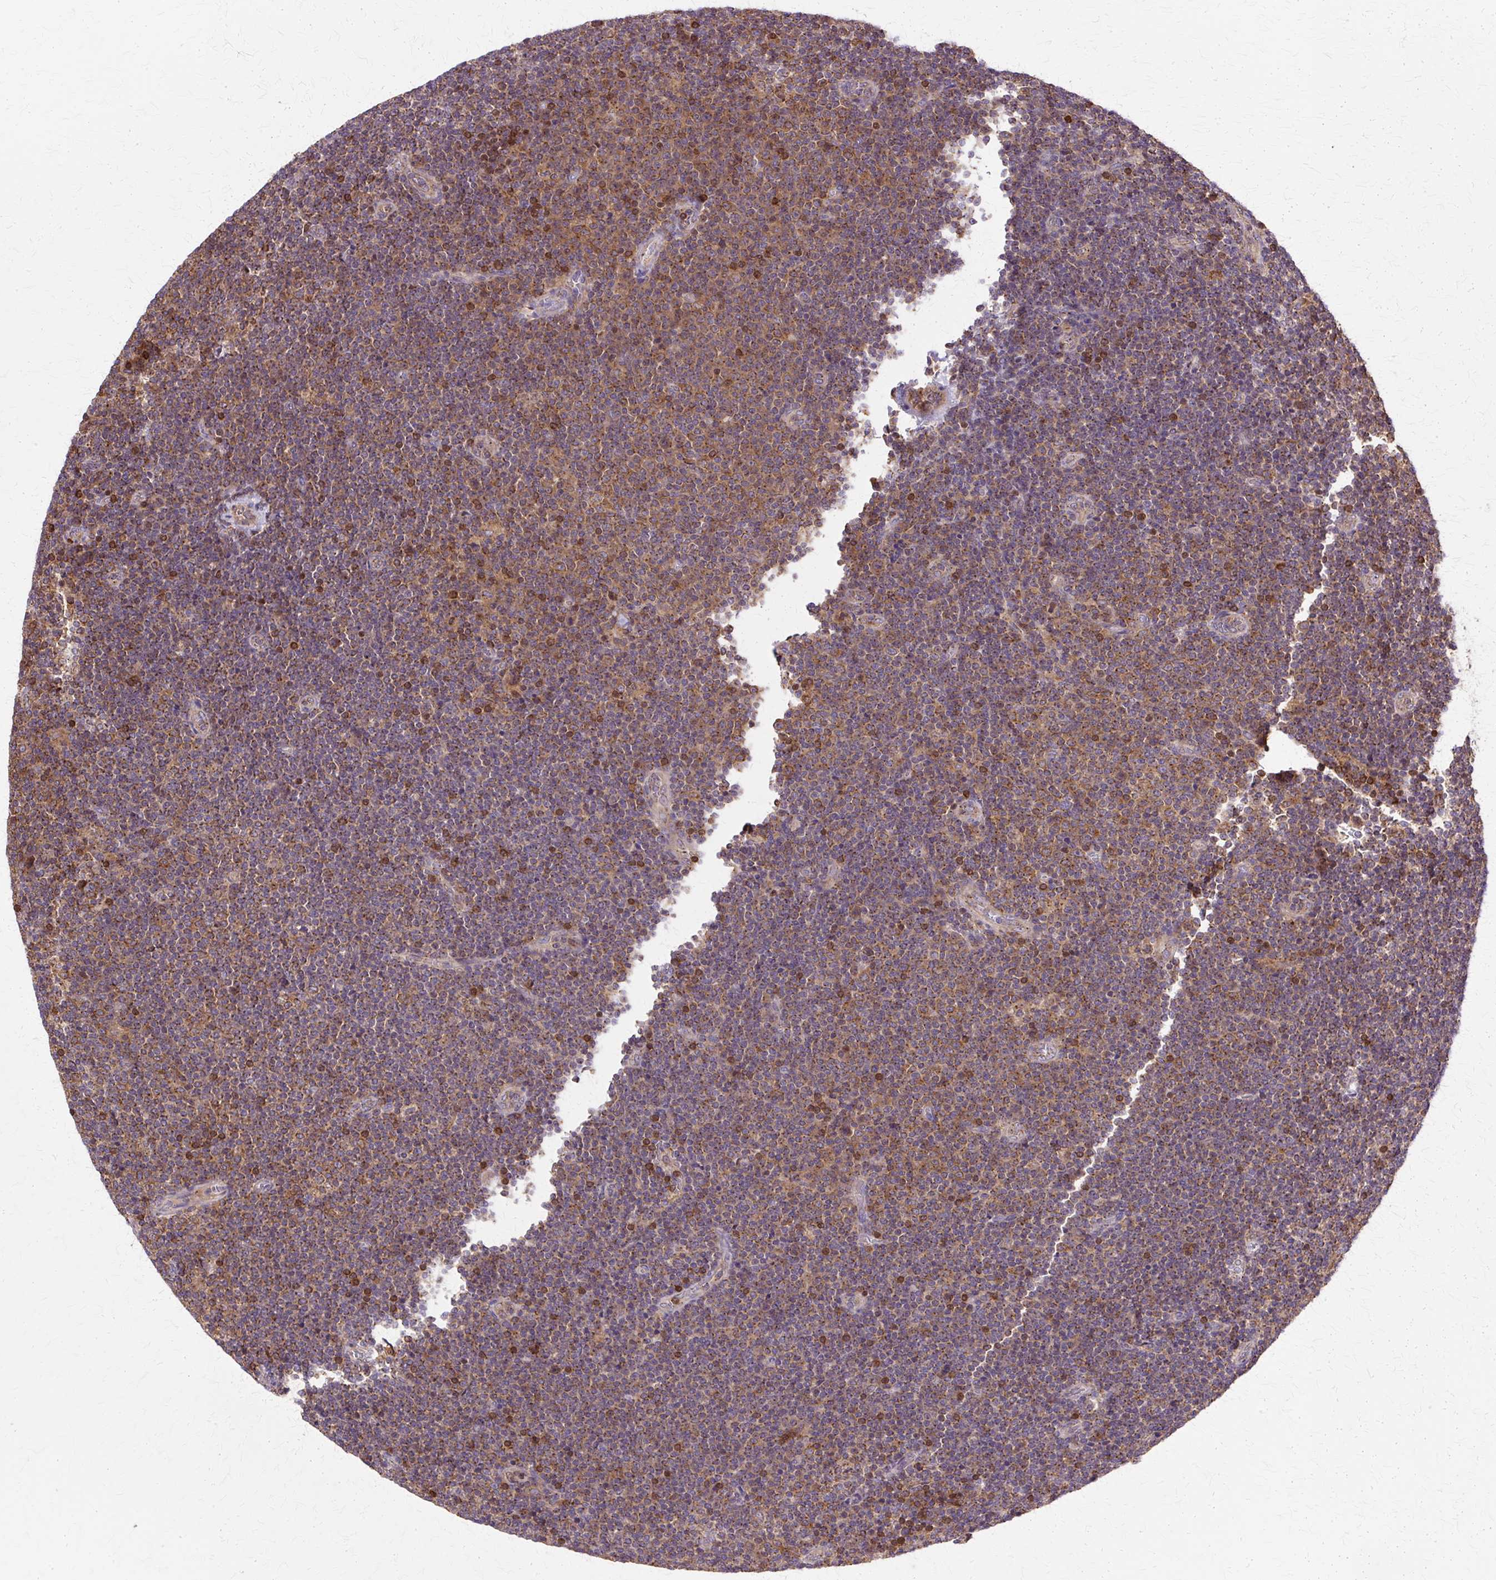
{"staining": {"intensity": "moderate", "quantity": "25%-75%", "location": "cytoplasmic/membranous"}, "tissue": "lymphoma", "cell_type": "Tumor cells", "image_type": "cancer", "snomed": [{"axis": "morphology", "description": "Malignant lymphoma, non-Hodgkin's type, Low grade"}, {"axis": "topography", "description": "Lymph node"}], "caption": "Tumor cells display medium levels of moderate cytoplasmic/membranous positivity in approximately 25%-75% of cells in human lymphoma.", "gene": "COPB1", "patient": {"sex": "male", "age": 48}}